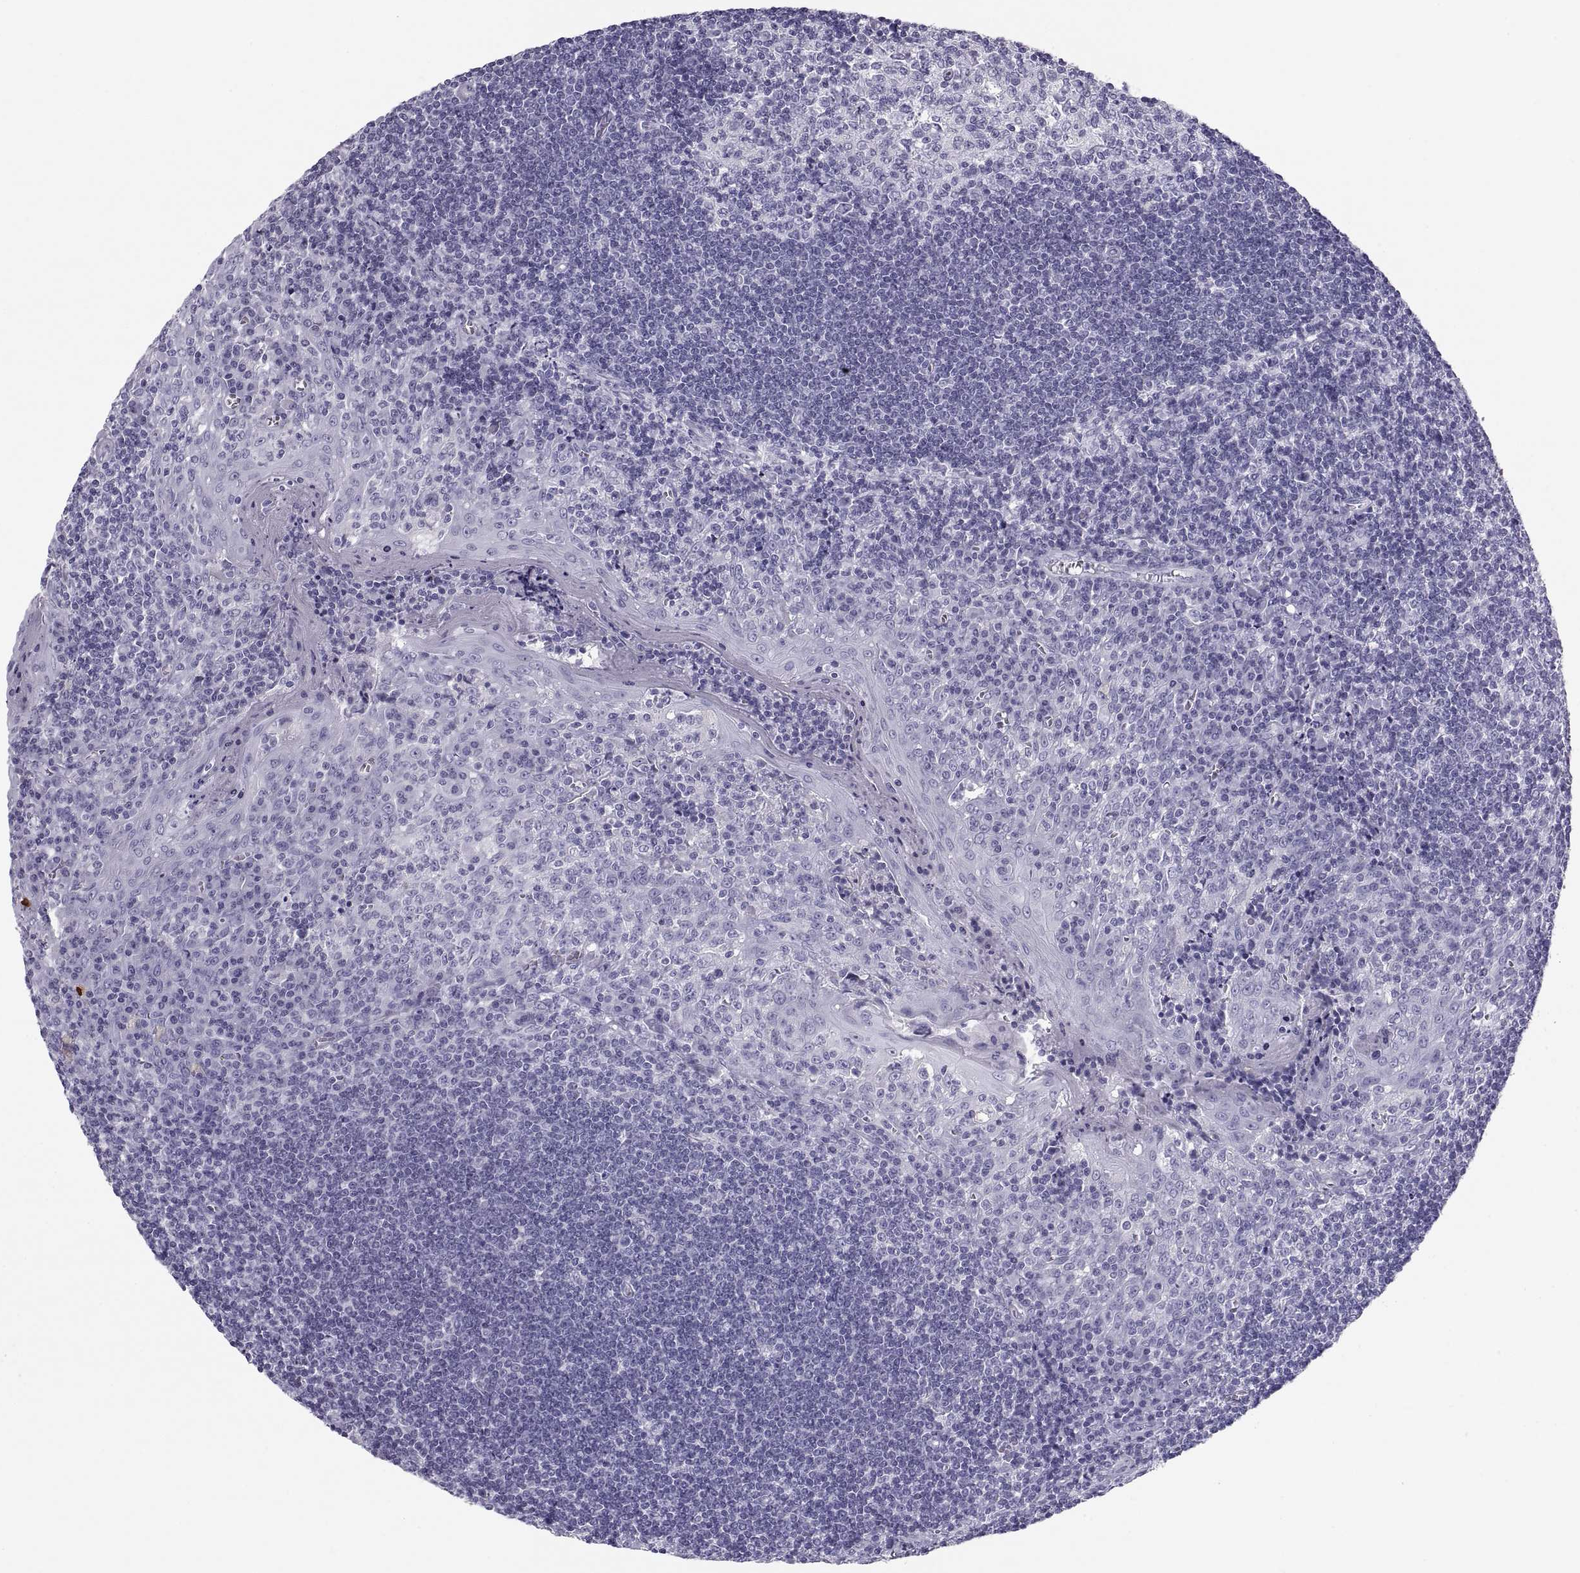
{"staining": {"intensity": "negative", "quantity": "none", "location": "none"}, "tissue": "tonsil", "cell_type": "Germinal center cells", "image_type": "normal", "snomed": [{"axis": "morphology", "description": "Normal tissue, NOS"}, {"axis": "topography", "description": "Tonsil"}], "caption": "The photomicrograph shows no staining of germinal center cells in benign tonsil. (DAB (3,3'-diaminobenzidine) immunohistochemistry, high magnification).", "gene": "PAX2", "patient": {"sex": "male", "age": 33}}